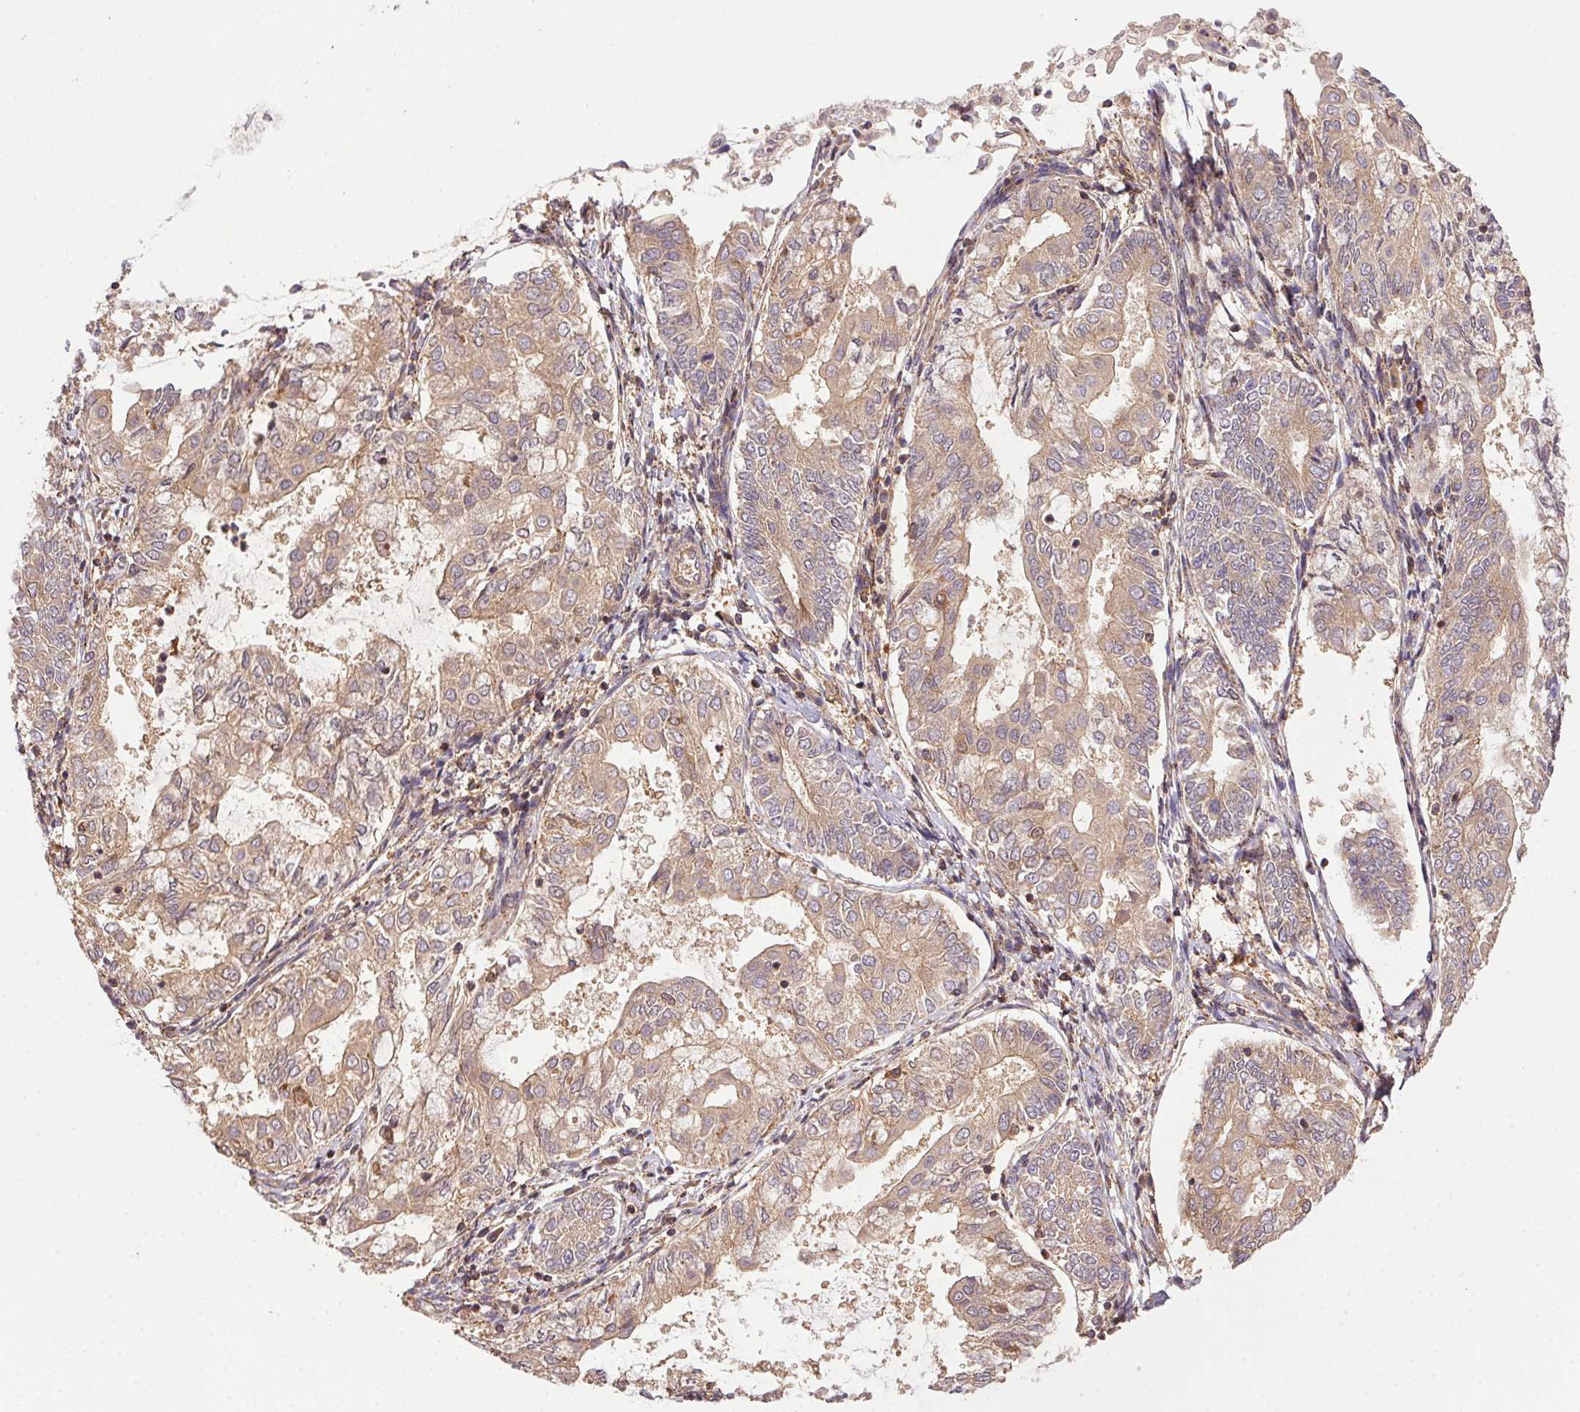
{"staining": {"intensity": "weak", "quantity": ">75%", "location": "cytoplasmic/membranous"}, "tissue": "endometrial cancer", "cell_type": "Tumor cells", "image_type": "cancer", "snomed": [{"axis": "morphology", "description": "Adenocarcinoma, NOS"}, {"axis": "topography", "description": "Endometrium"}], "caption": "DAB immunohistochemical staining of human endometrial adenocarcinoma exhibits weak cytoplasmic/membranous protein staining in about >75% of tumor cells.", "gene": "MEX3D", "patient": {"sex": "female", "age": 68}}